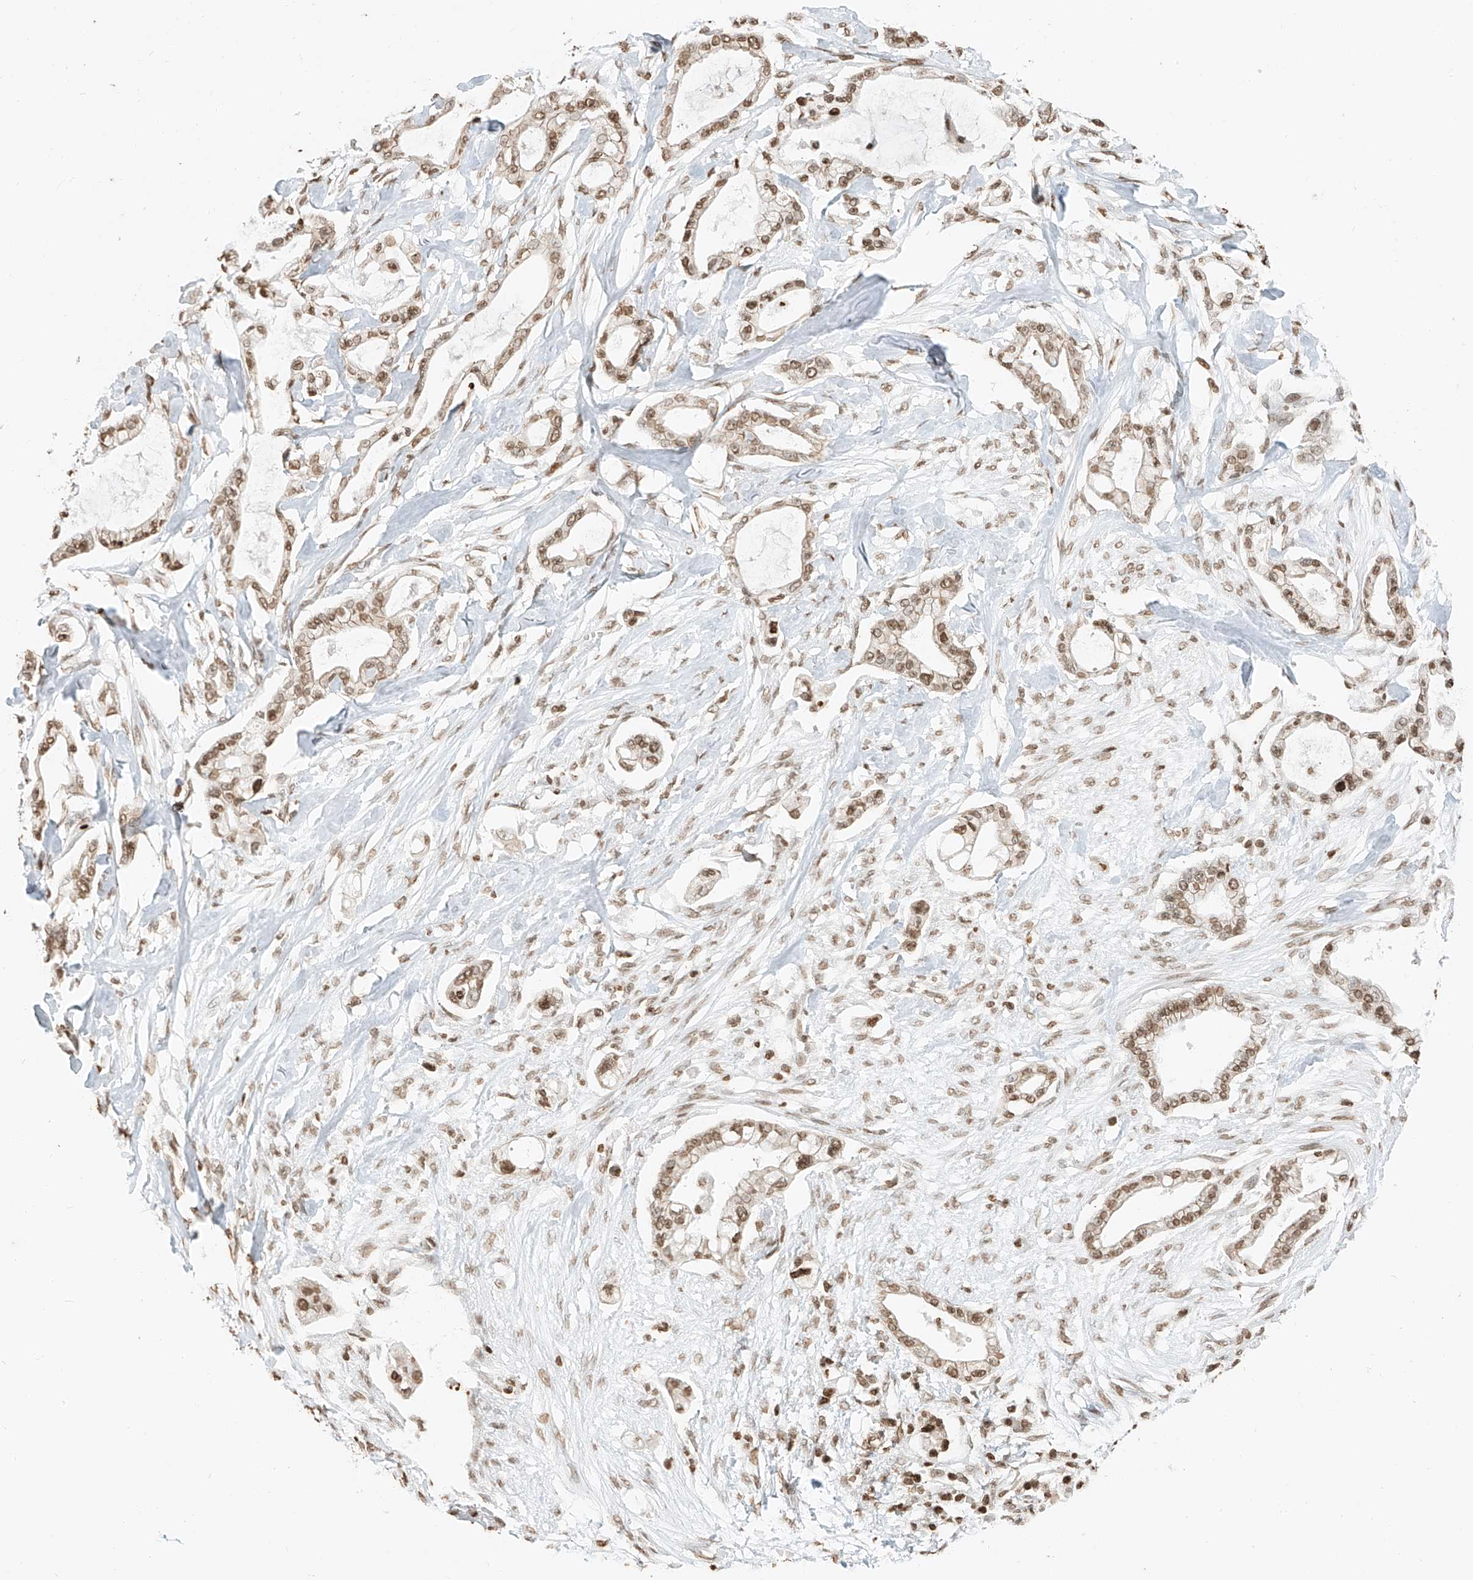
{"staining": {"intensity": "moderate", "quantity": ">75%", "location": "nuclear"}, "tissue": "pancreatic cancer", "cell_type": "Tumor cells", "image_type": "cancer", "snomed": [{"axis": "morphology", "description": "Adenocarcinoma, NOS"}, {"axis": "topography", "description": "Pancreas"}], "caption": "A high-resolution micrograph shows immunohistochemistry staining of pancreatic cancer (adenocarcinoma), which exhibits moderate nuclear expression in approximately >75% of tumor cells. (DAB = brown stain, brightfield microscopy at high magnification).", "gene": "C17orf58", "patient": {"sex": "male", "age": 68}}